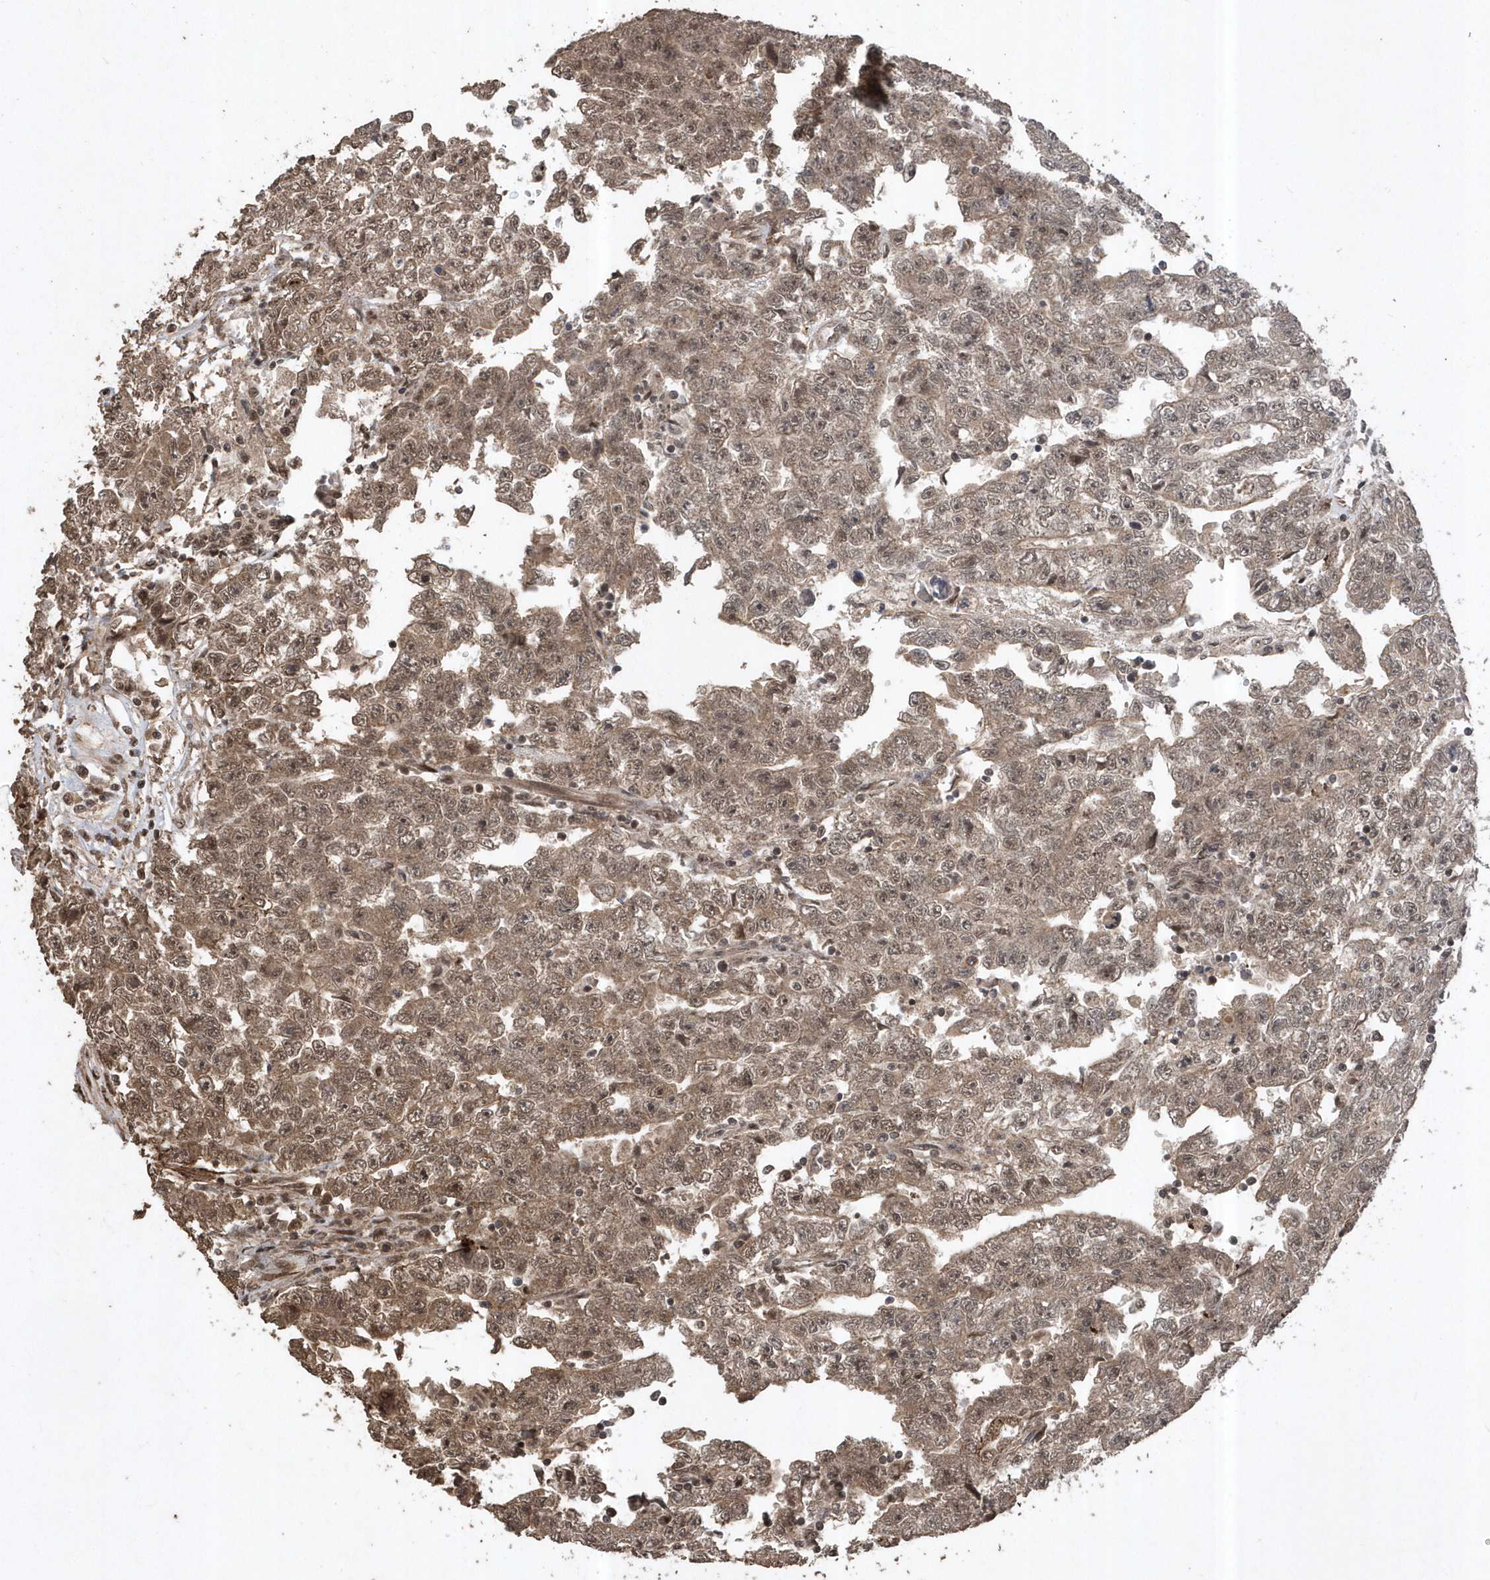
{"staining": {"intensity": "moderate", "quantity": ">75%", "location": "cytoplasmic/membranous,nuclear"}, "tissue": "testis cancer", "cell_type": "Tumor cells", "image_type": "cancer", "snomed": [{"axis": "morphology", "description": "Carcinoma, Embryonal, NOS"}, {"axis": "topography", "description": "Testis"}], "caption": "Immunohistochemistry photomicrograph of human testis embryonal carcinoma stained for a protein (brown), which reveals medium levels of moderate cytoplasmic/membranous and nuclear staining in approximately >75% of tumor cells.", "gene": "INTS12", "patient": {"sex": "male", "age": 25}}